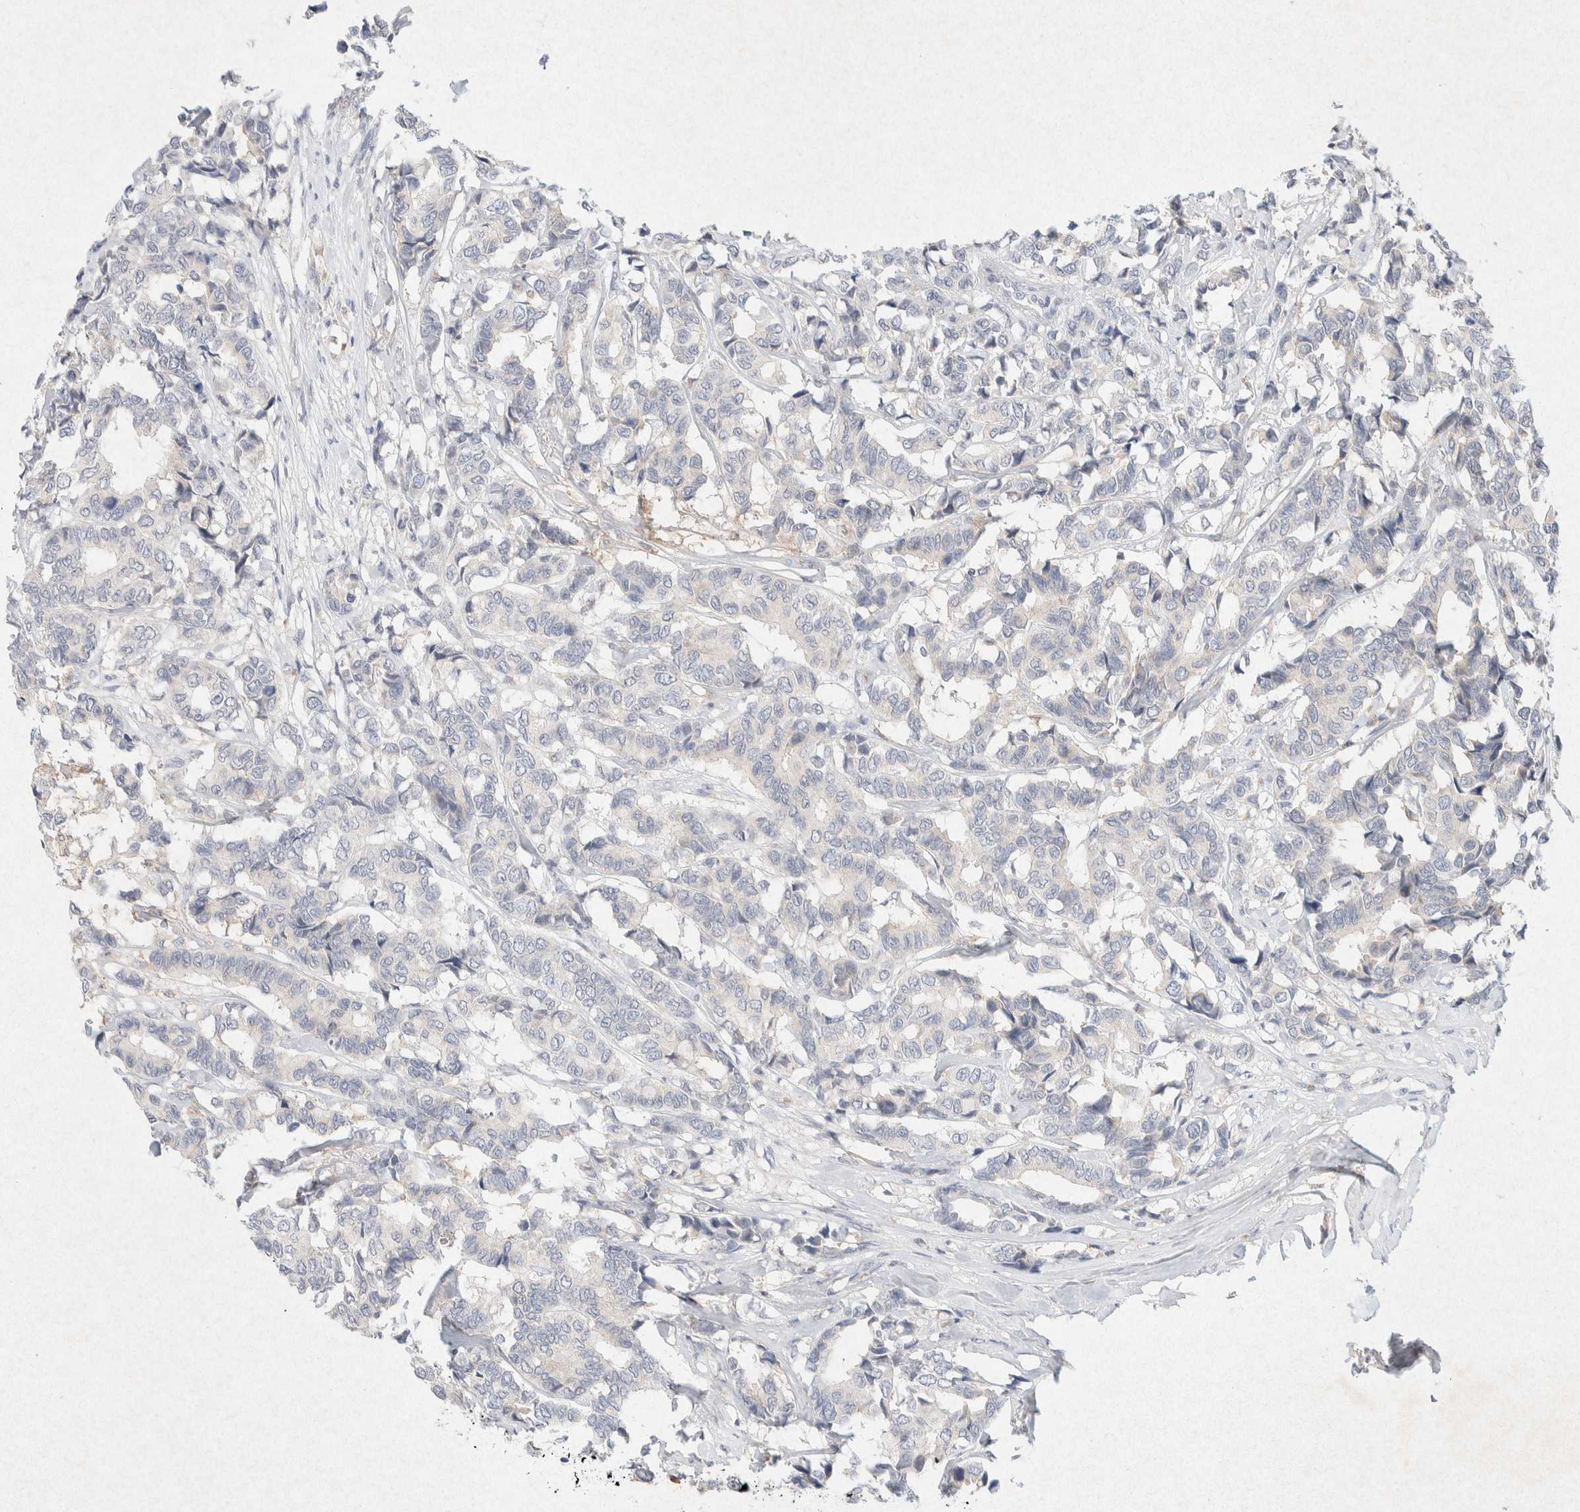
{"staining": {"intensity": "negative", "quantity": "none", "location": "none"}, "tissue": "breast cancer", "cell_type": "Tumor cells", "image_type": "cancer", "snomed": [{"axis": "morphology", "description": "Duct carcinoma"}, {"axis": "topography", "description": "Breast"}], "caption": "Protein analysis of breast cancer shows no significant staining in tumor cells.", "gene": "GNAI1", "patient": {"sex": "female", "age": 87}}